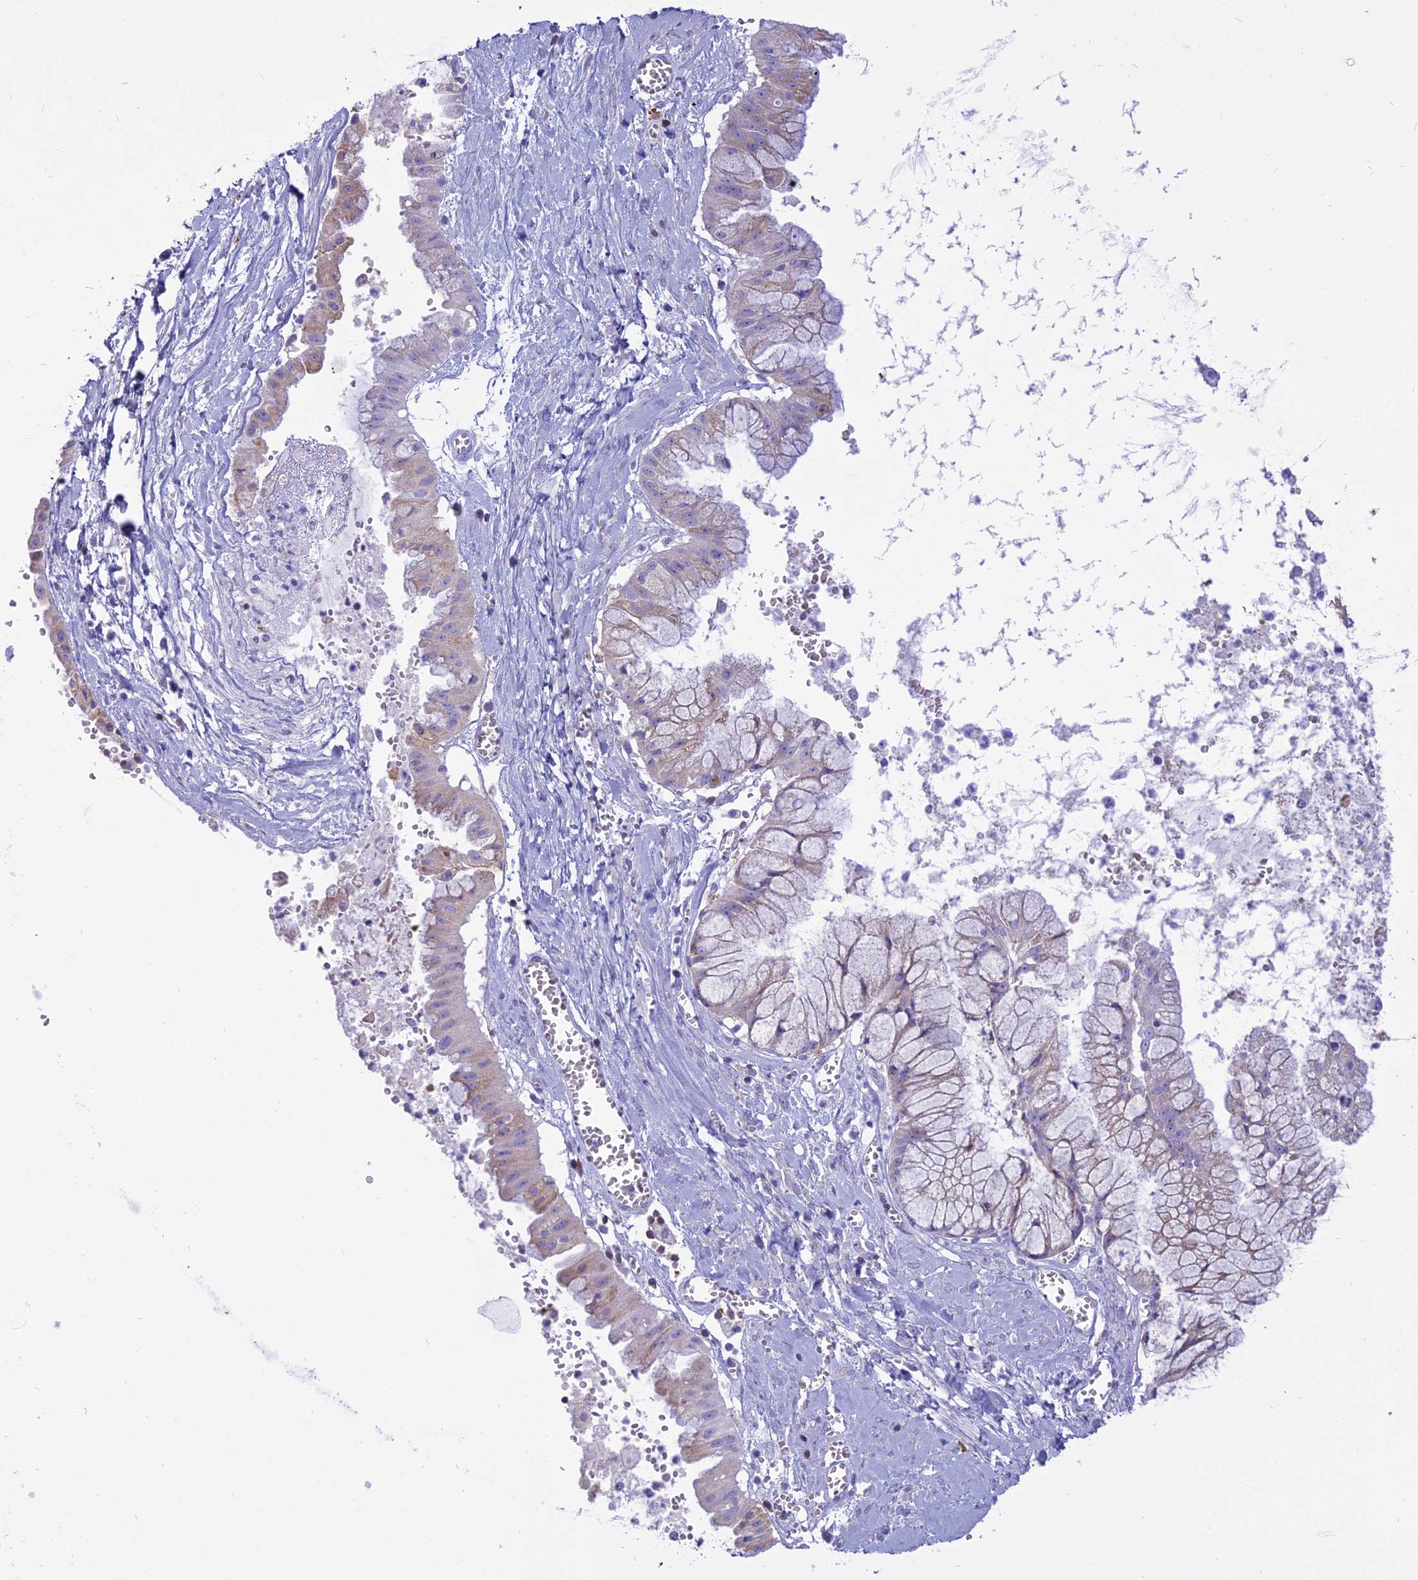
{"staining": {"intensity": "negative", "quantity": "none", "location": "none"}, "tissue": "ovarian cancer", "cell_type": "Tumor cells", "image_type": "cancer", "snomed": [{"axis": "morphology", "description": "Cystadenocarcinoma, mucinous, NOS"}, {"axis": "topography", "description": "Ovary"}], "caption": "Micrograph shows no significant protein positivity in tumor cells of ovarian cancer (mucinous cystadenocarcinoma). (Stains: DAB immunohistochemistry with hematoxylin counter stain, Microscopy: brightfield microscopy at high magnification).", "gene": "CD5", "patient": {"sex": "female", "age": 70}}